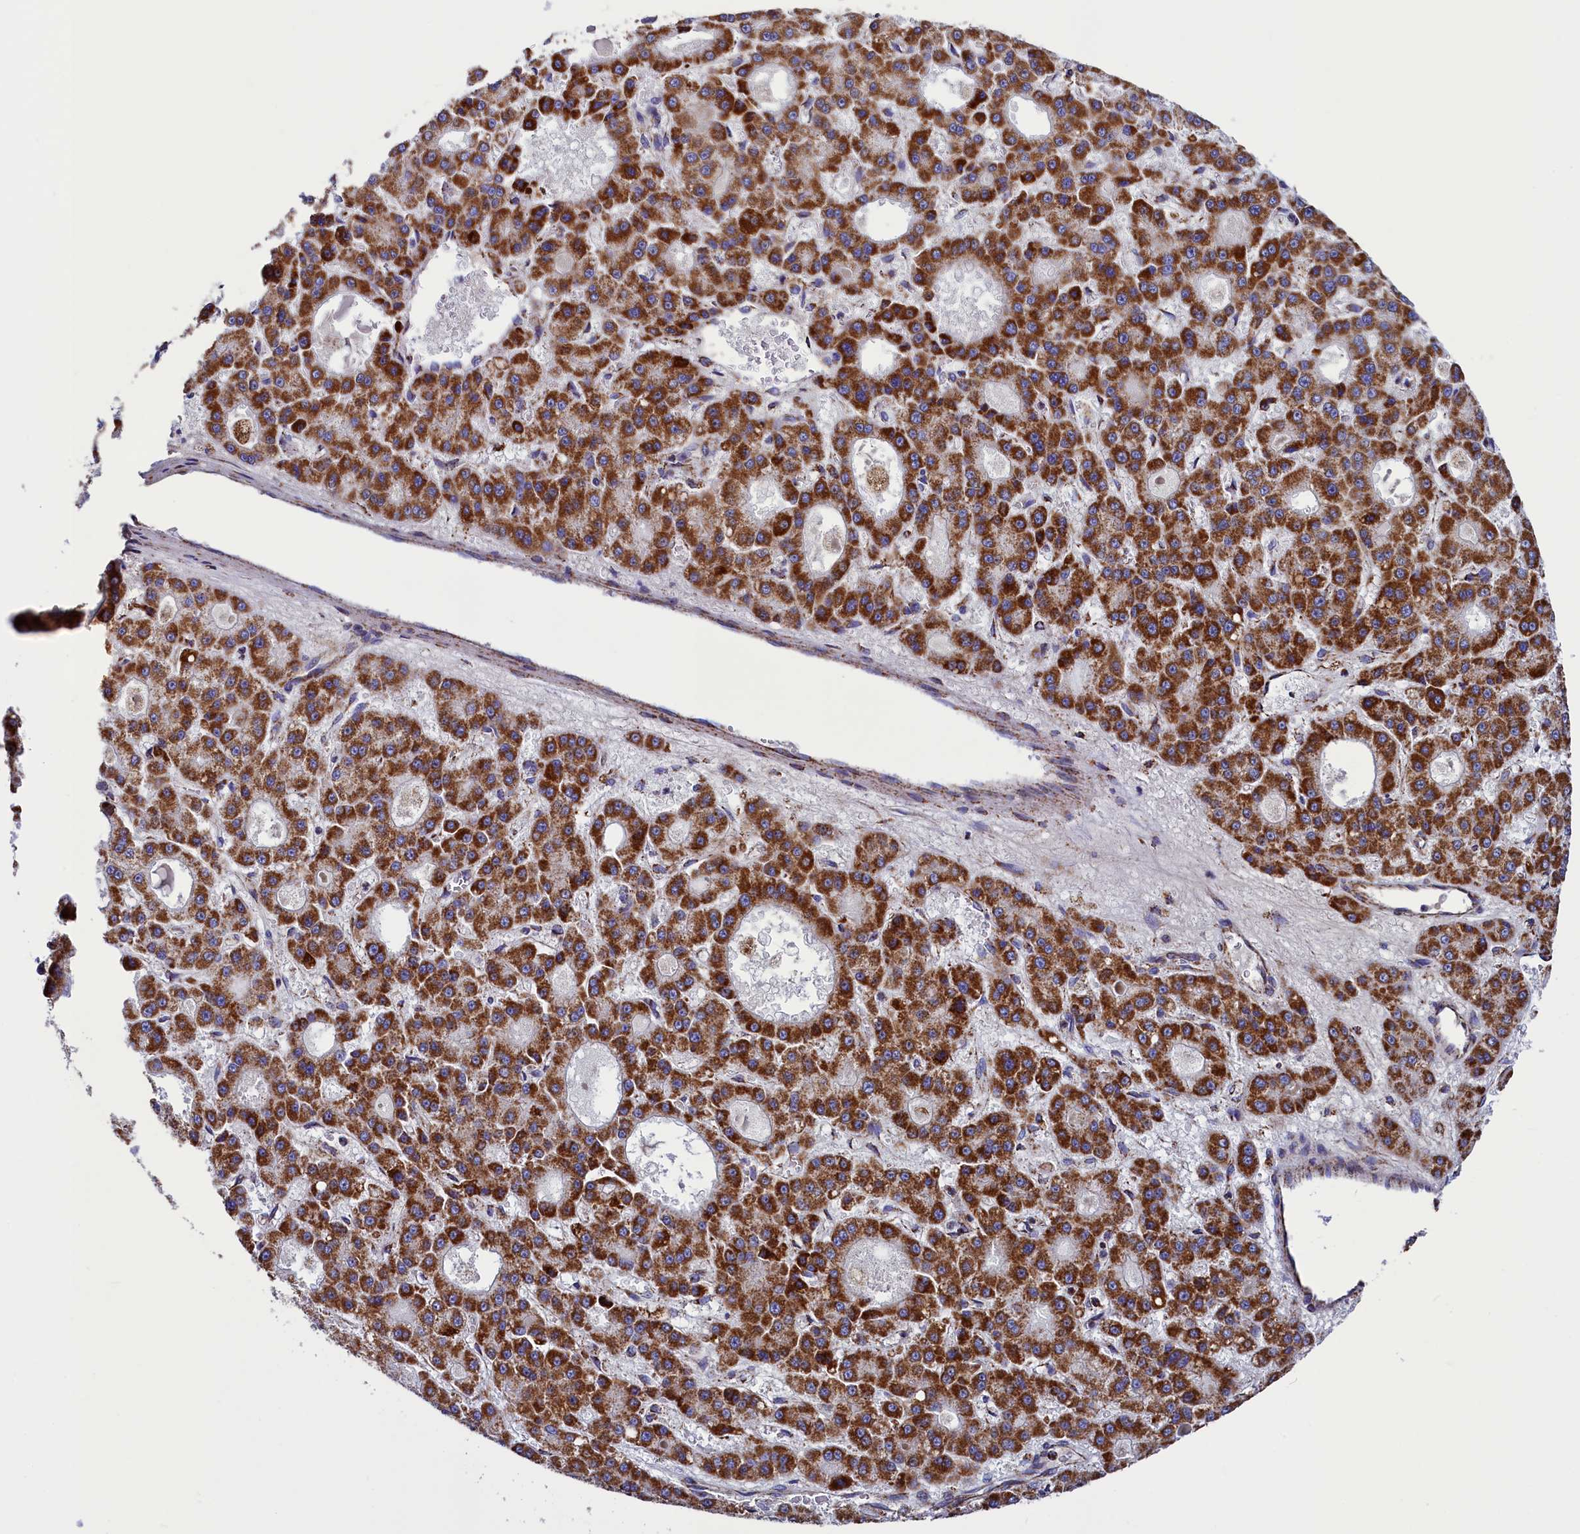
{"staining": {"intensity": "strong", "quantity": ">75%", "location": "cytoplasmic/membranous"}, "tissue": "liver cancer", "cell_type": "Tumor cells", "image_type": "cancer", "snomed": [{"axis": "morphology", "description": "Carcinoma, Hepatocellular, NOS"}, {"axis": "topography", "description": "Liver"}], "caption": "A micrograph showing strong cytoplasmic/membranous expression in about >75% of tumor cells in liver cancer (hepatocellular carcinoma), as visualized by brown immunohistochemical staining.", "gene": "SLC39A3", "patient": {"sex": "male", "age": 70}}